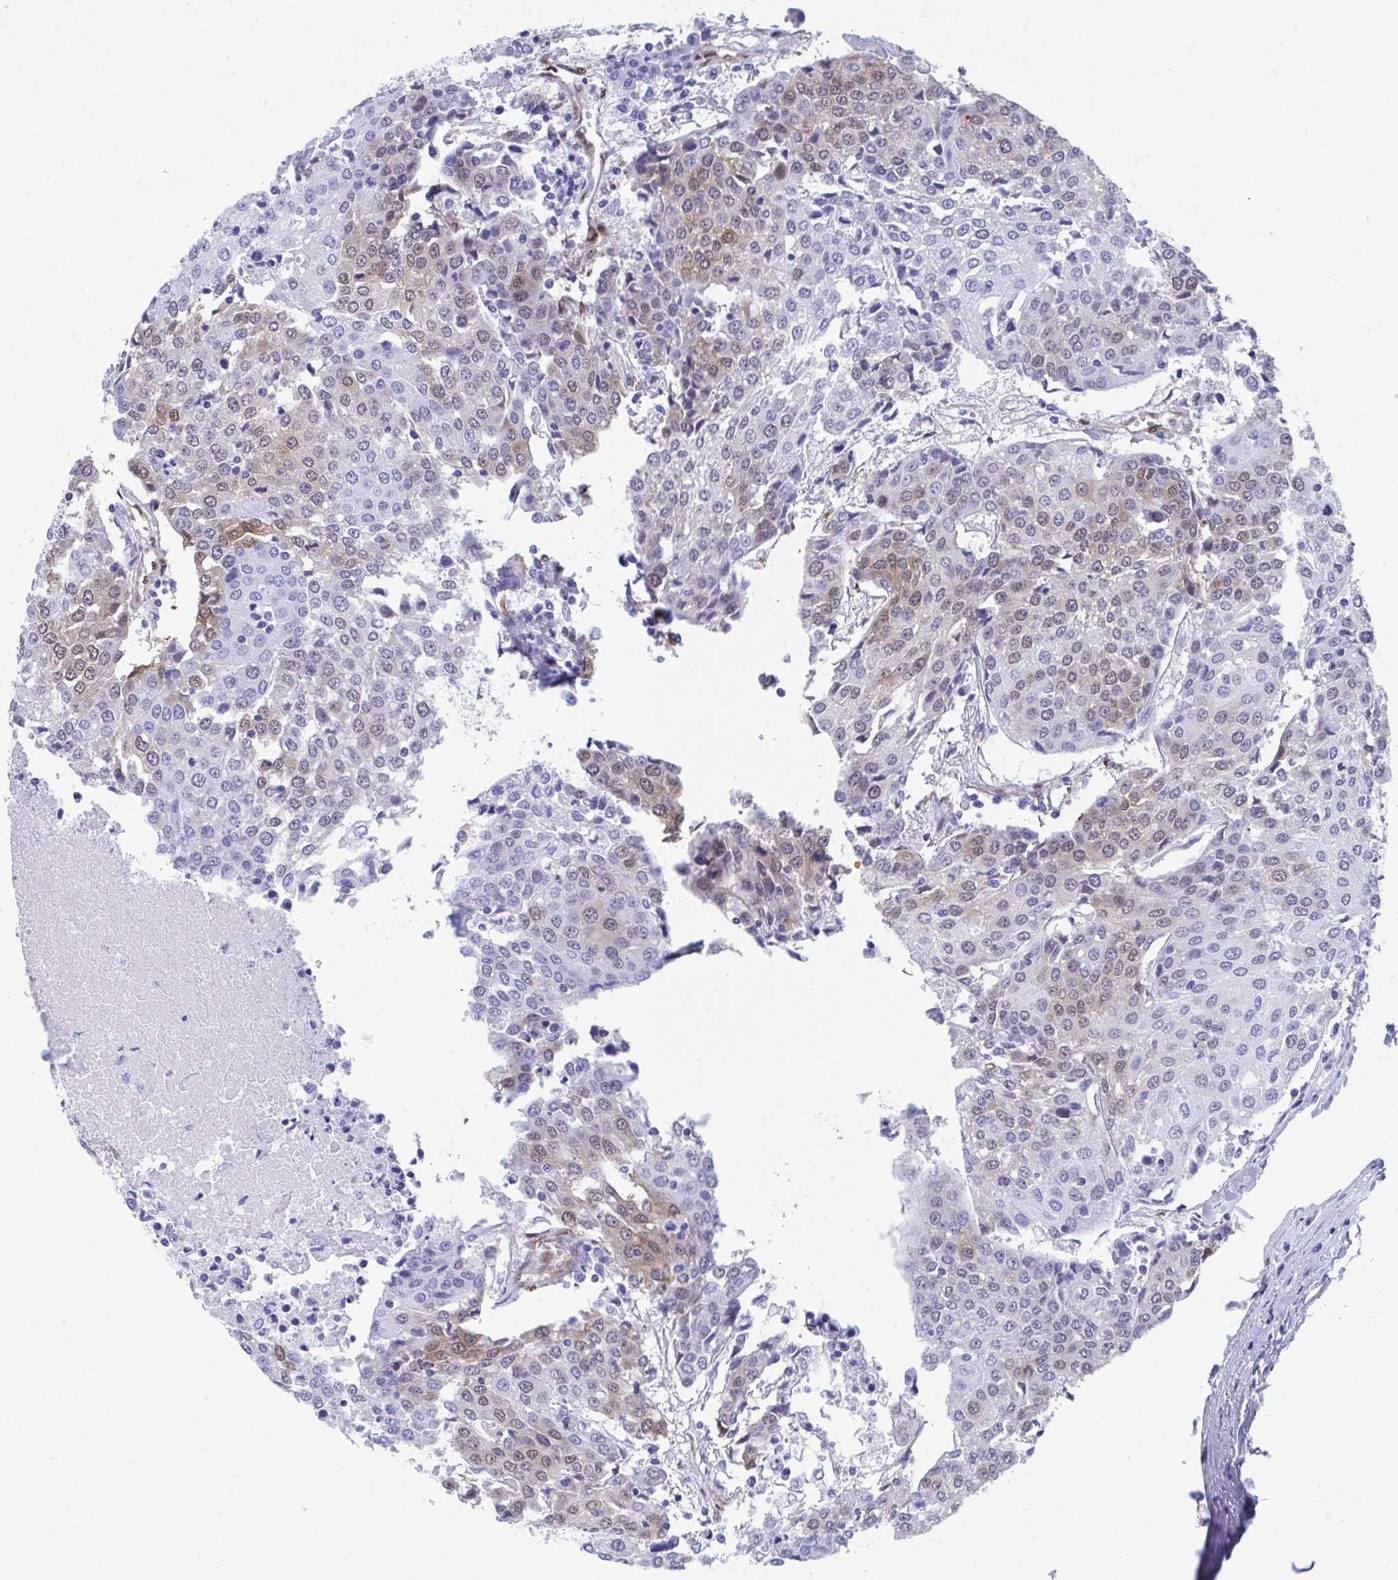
{"staining": {"intensity": "moderate", "quantity": "25%-75%", "location": "cytoplasmic/membranous,nuclear"}, "tissue": "urothelial cancer", "cell_type": "Tumor cells", "image_type": "cancer", "snomed": [{"axis": "morphology", "description": "Urothelial carcinoma, High grade"}, {"axis": "topography", "description": "Urinary bladder"}], "caption": "There is medium levels of moderate cytoplasmic/membranous and nuclear positivity in tumor cells of urothelial carcinoma (high-grade), as demonstrated by immunohistochemical staining (brown color).", "gene": "RBPMS", "patient": {"sex": "female", "age": 85}}